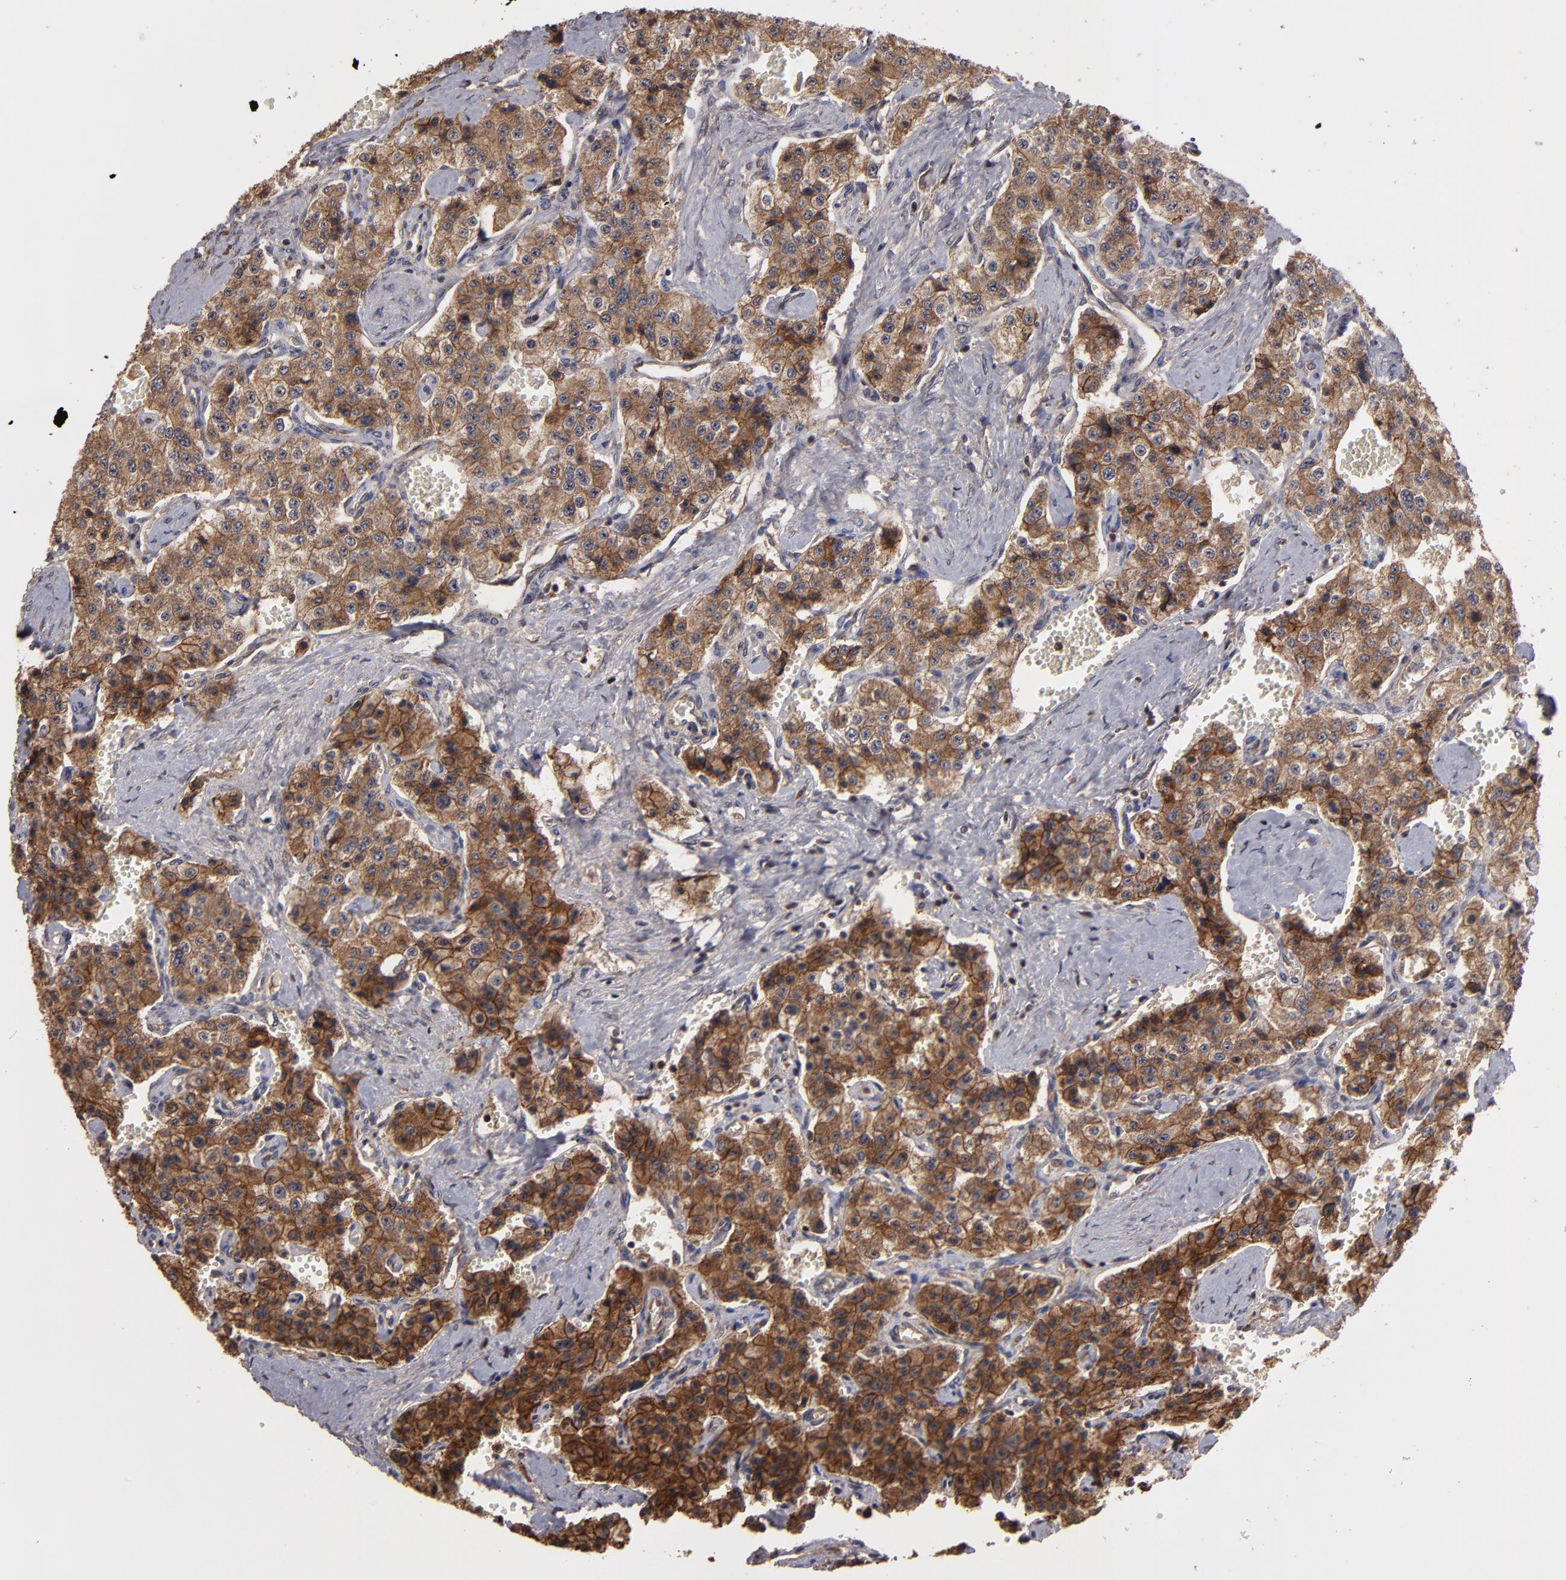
{"staining": {"intensity": "moderate", "quantity": ">75%", "location": "cytoplasmic/membranous"}, "tissue": "carcinoid", "cell_type": "Tumor cells", "image_type": "cancer", "snomed": [{"axis": "morphology", "description": "Carcinoid, malignant, NOS"}, {"axis": "topography", "description": "Small intestine"}], "caption": "Moderate cytoplasmic/membranous positivity for a protein is identified in approximately >75% of tumor cells of carcinoid using immunohistochemistry.", "gene": "RPS6KA6", "patient": {"sex": "male", "age": 52}}